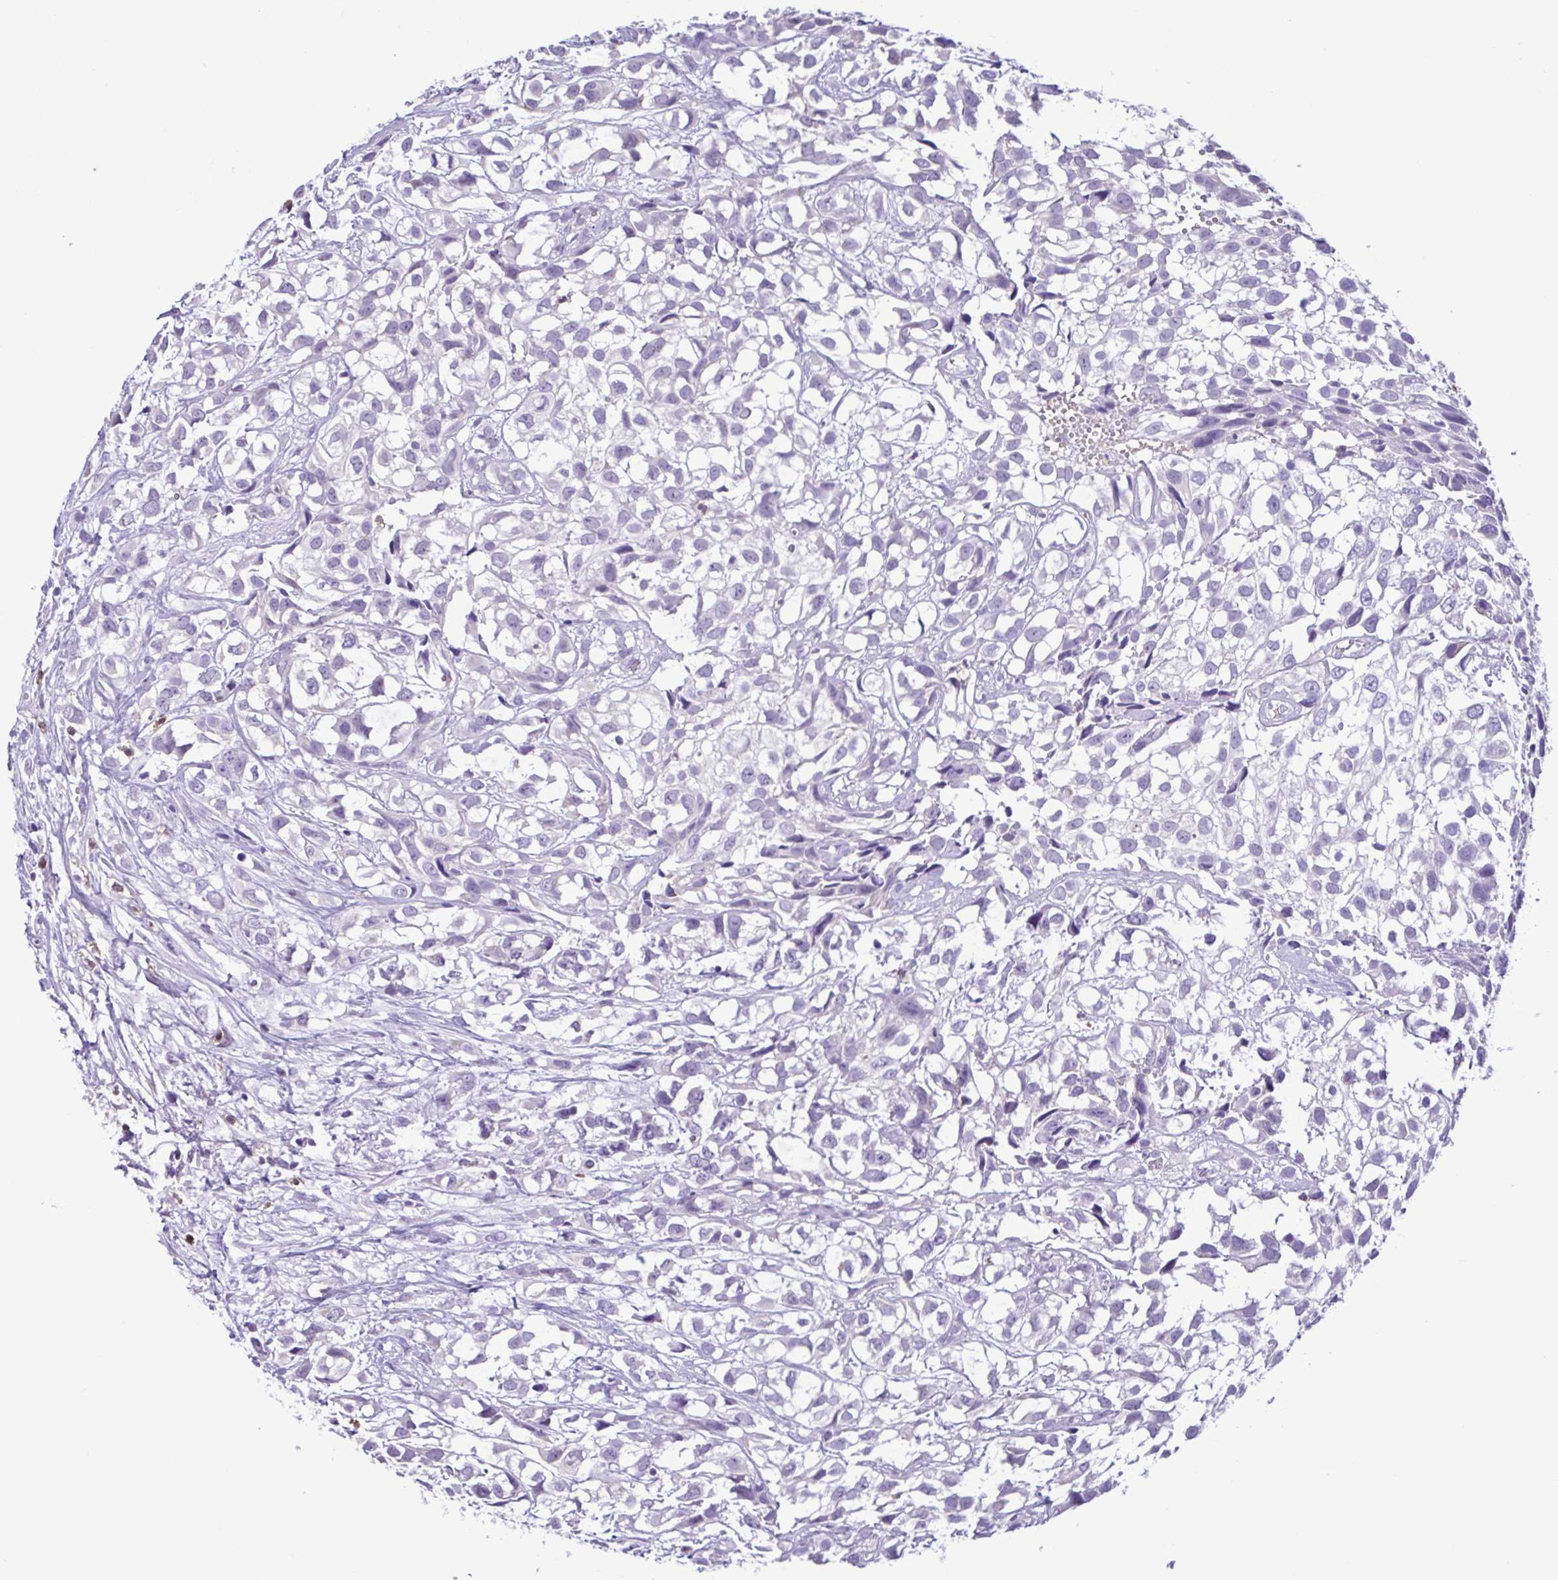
{"staining": {"intensity": "negative", "quantity": "none", "location": "none"}, "tissue": "urothelial cancer", "cell_type": "Tumor cells", "image_type": "cancer", "snomed": [{"axis": "morphology", "description": "Urothelial carcinoma, High grade"}, {"axis": "topography", "description": "Urinary bladder"}], "caption": "Immunohistochemistry image of neoplastic tissue: urothelial cancer stained with DAB demonstrates no significant protein positivity in tumor cells. (DAB (3,3'-diaminobenzidine) immunohistochemistry (IHC), high magnification).", "gene": "CBY2", "patient": {"sex": "male", "age": 56}}